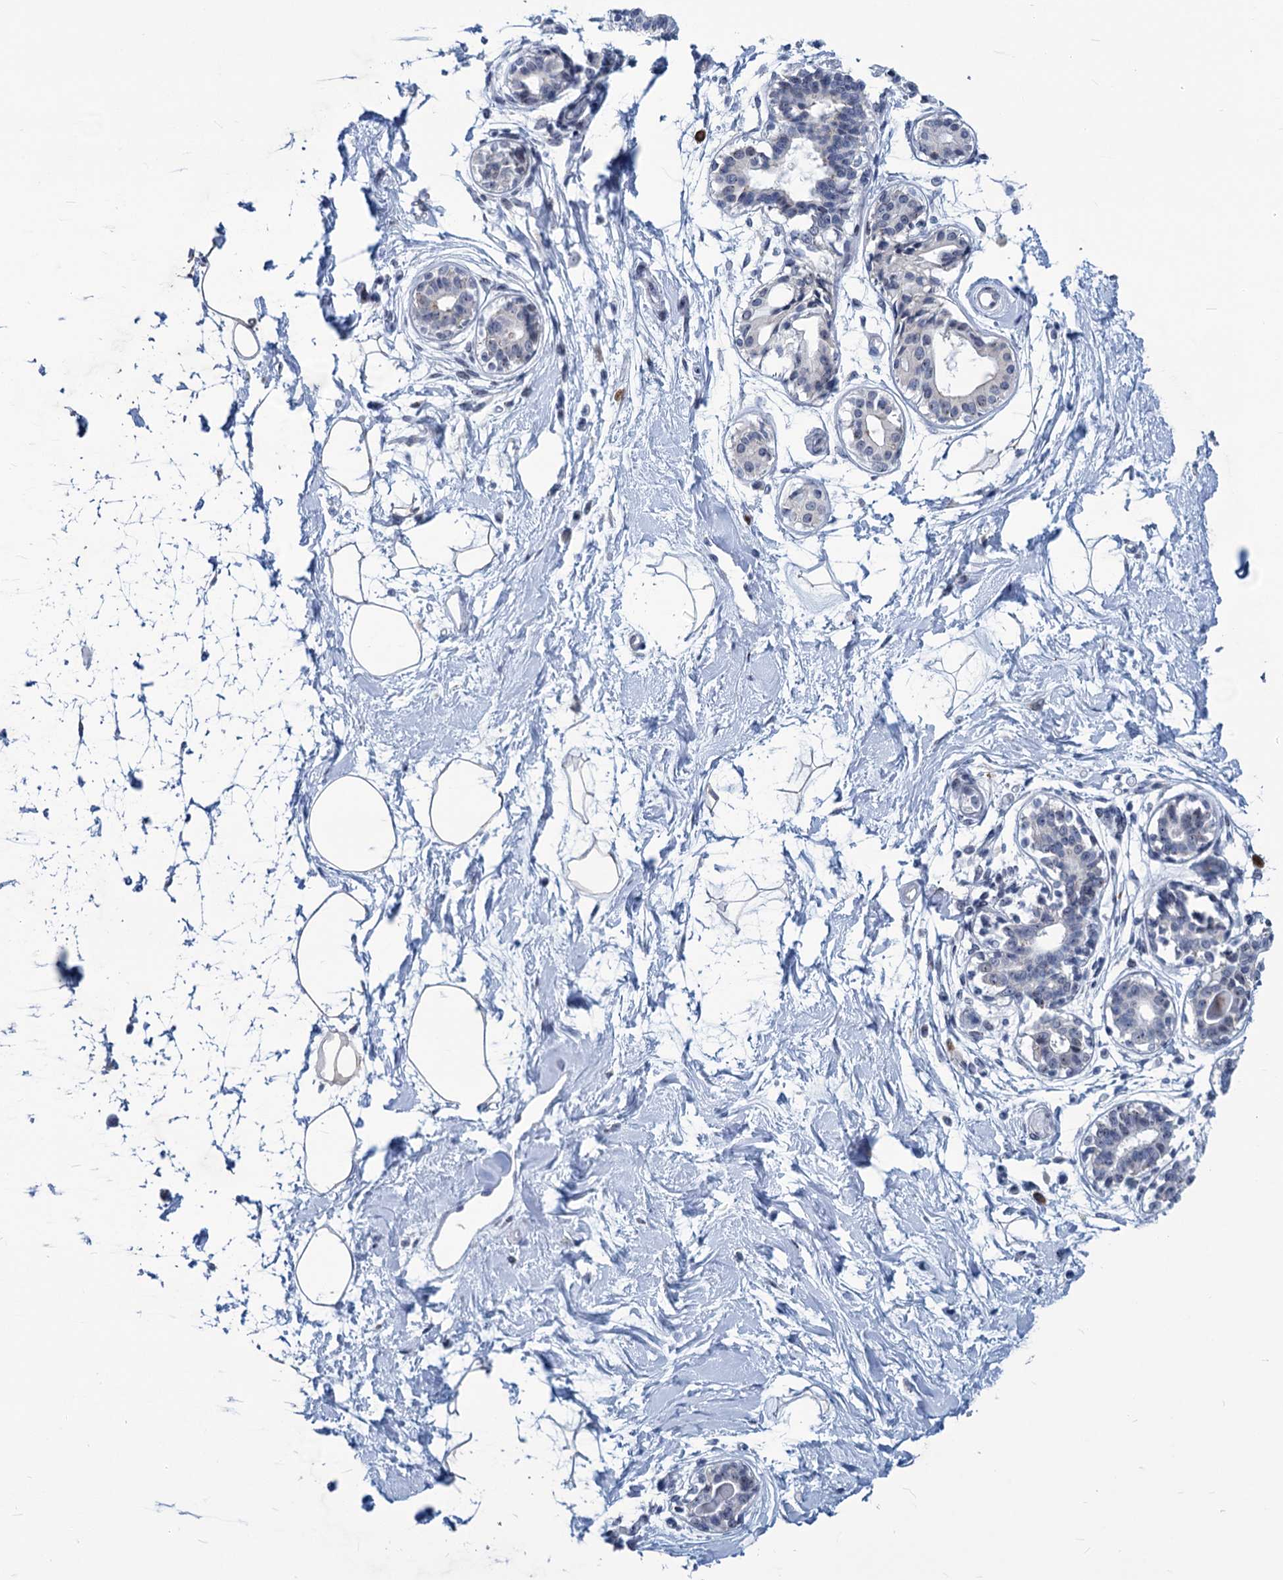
{"staining": {"intensity": "negative", "quantity": "none", "location": "none"}, "tissue": "breast", "cell_type": "Adipocytes", "image_type": "normal", "snomed": [{"axis": "morphology", "description": "Normal tissue, NOS"}, {"axis": "topography", "description": "Breast"}], "caption": "Protein analysis of benign breast reveals no significant staining in adipocytes.", "gene": "NEU3", "patient": {"sex": "female", "age": 45}}